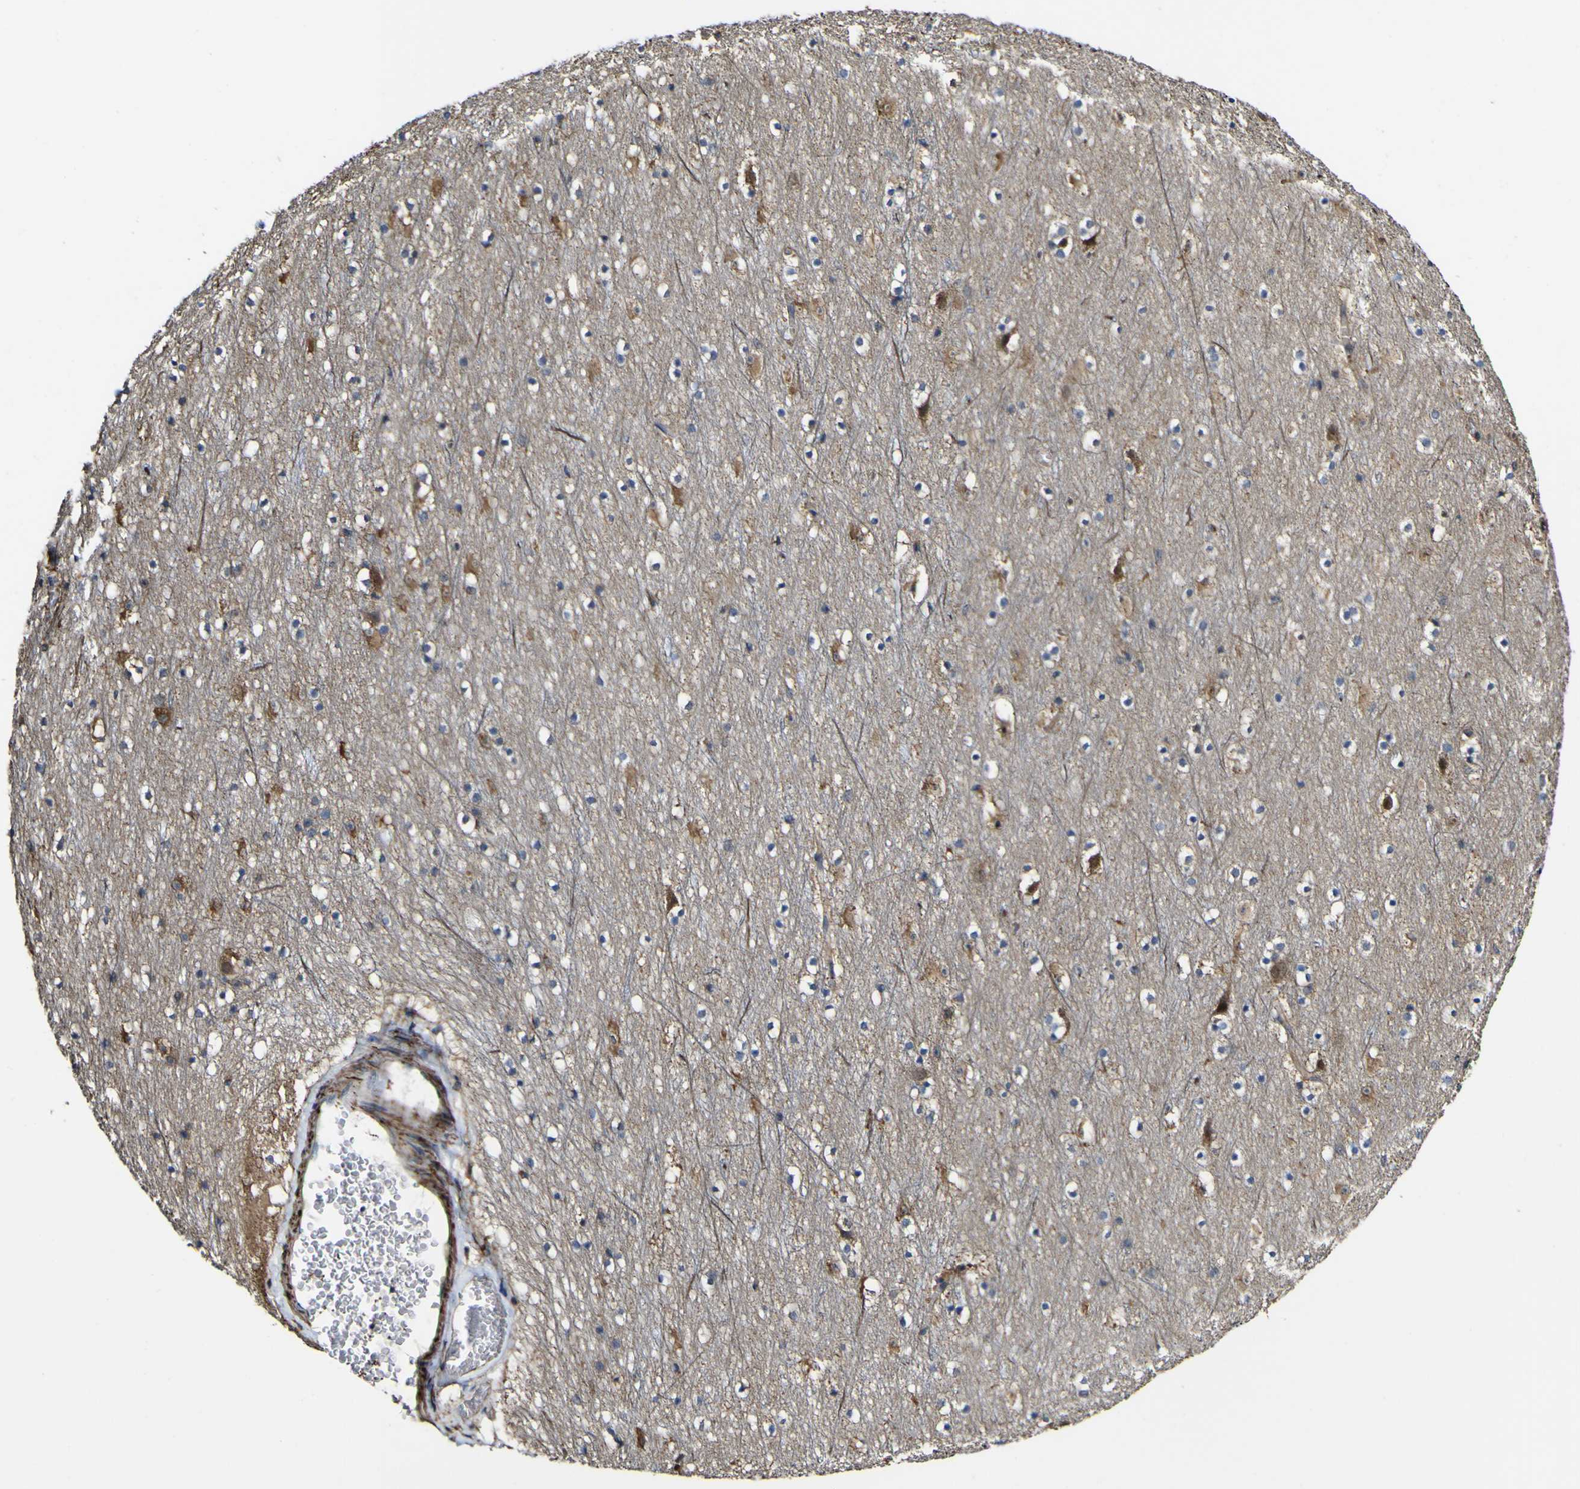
{"staining": {"intensity": "moderate", "quantity": ">75%", "location": "cytoplasmic/membranous"}, "tissue": "cerebral cortex", "cell_type": "Endothelial cells", "image_type": "normal", "snomed": [{"axis": "morphology", "description": "Normal tissue, NOS"}, {"axis": "topography", "description": "Cerebral cortex"}], "caption": "Protein expression analysis of benign cerebral cortex exhibits moderate cytoplasmic/membranous positivity in approximately >75% of endothelial cells.", "gene": "NAALADL2", "patient": {"sex": "male", "age": 45}}